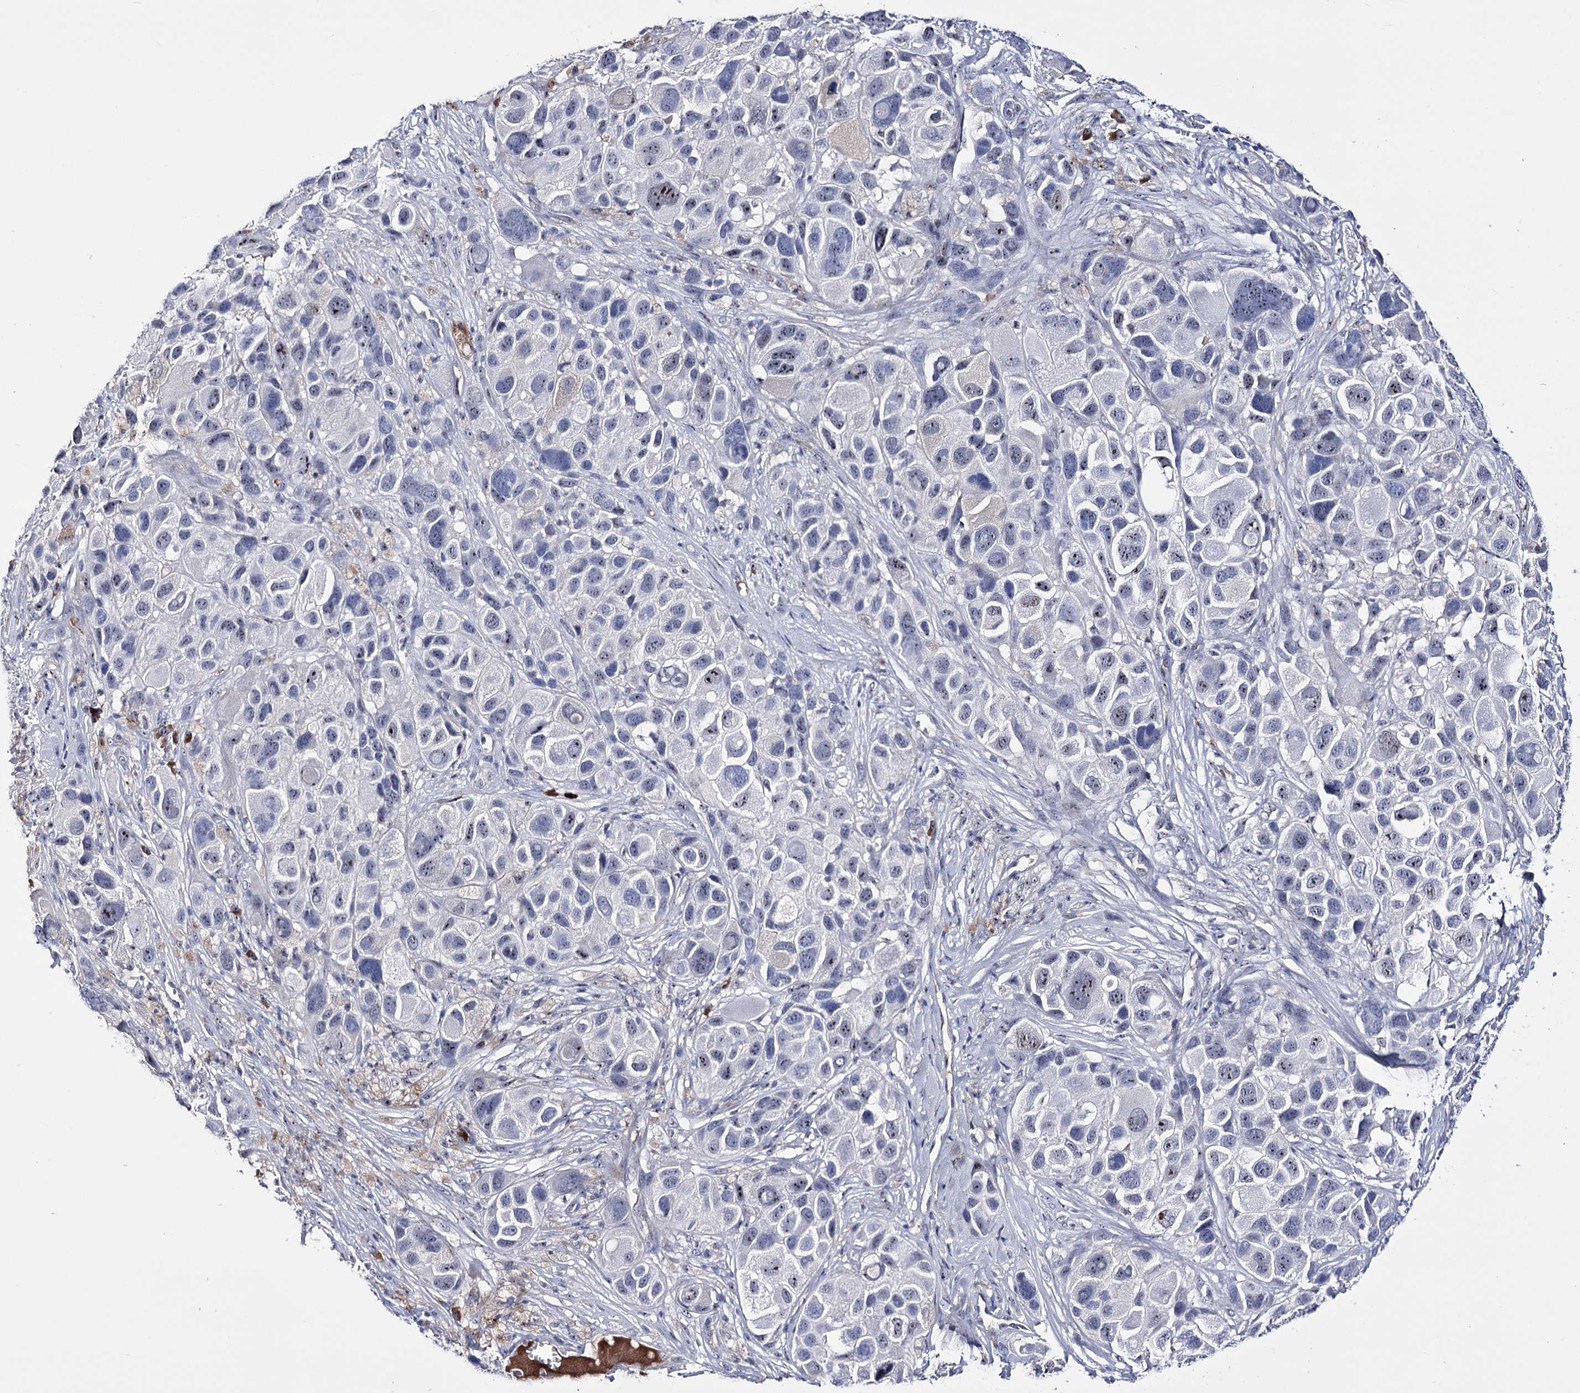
{"staining": {"intensity": "moderate", "quantity": "25%-75%", "location": "nuclear"}, "tissue": "melanoma", "cell_type": "Tumor cells", "image_type": "cancer", "snomed": [{"axis": "morphology", "description": "Malignant melanoma, NOS"}, {"axis": "topography", "description": "Skin of trunk"}], "caption": "A medium amount of moderate nuclear expression is seen in approximately 25%-75% of tumor cells in melanoma tissue.", "gene": "PCGF5", "patient": {"sex": "male", "age": 71}}